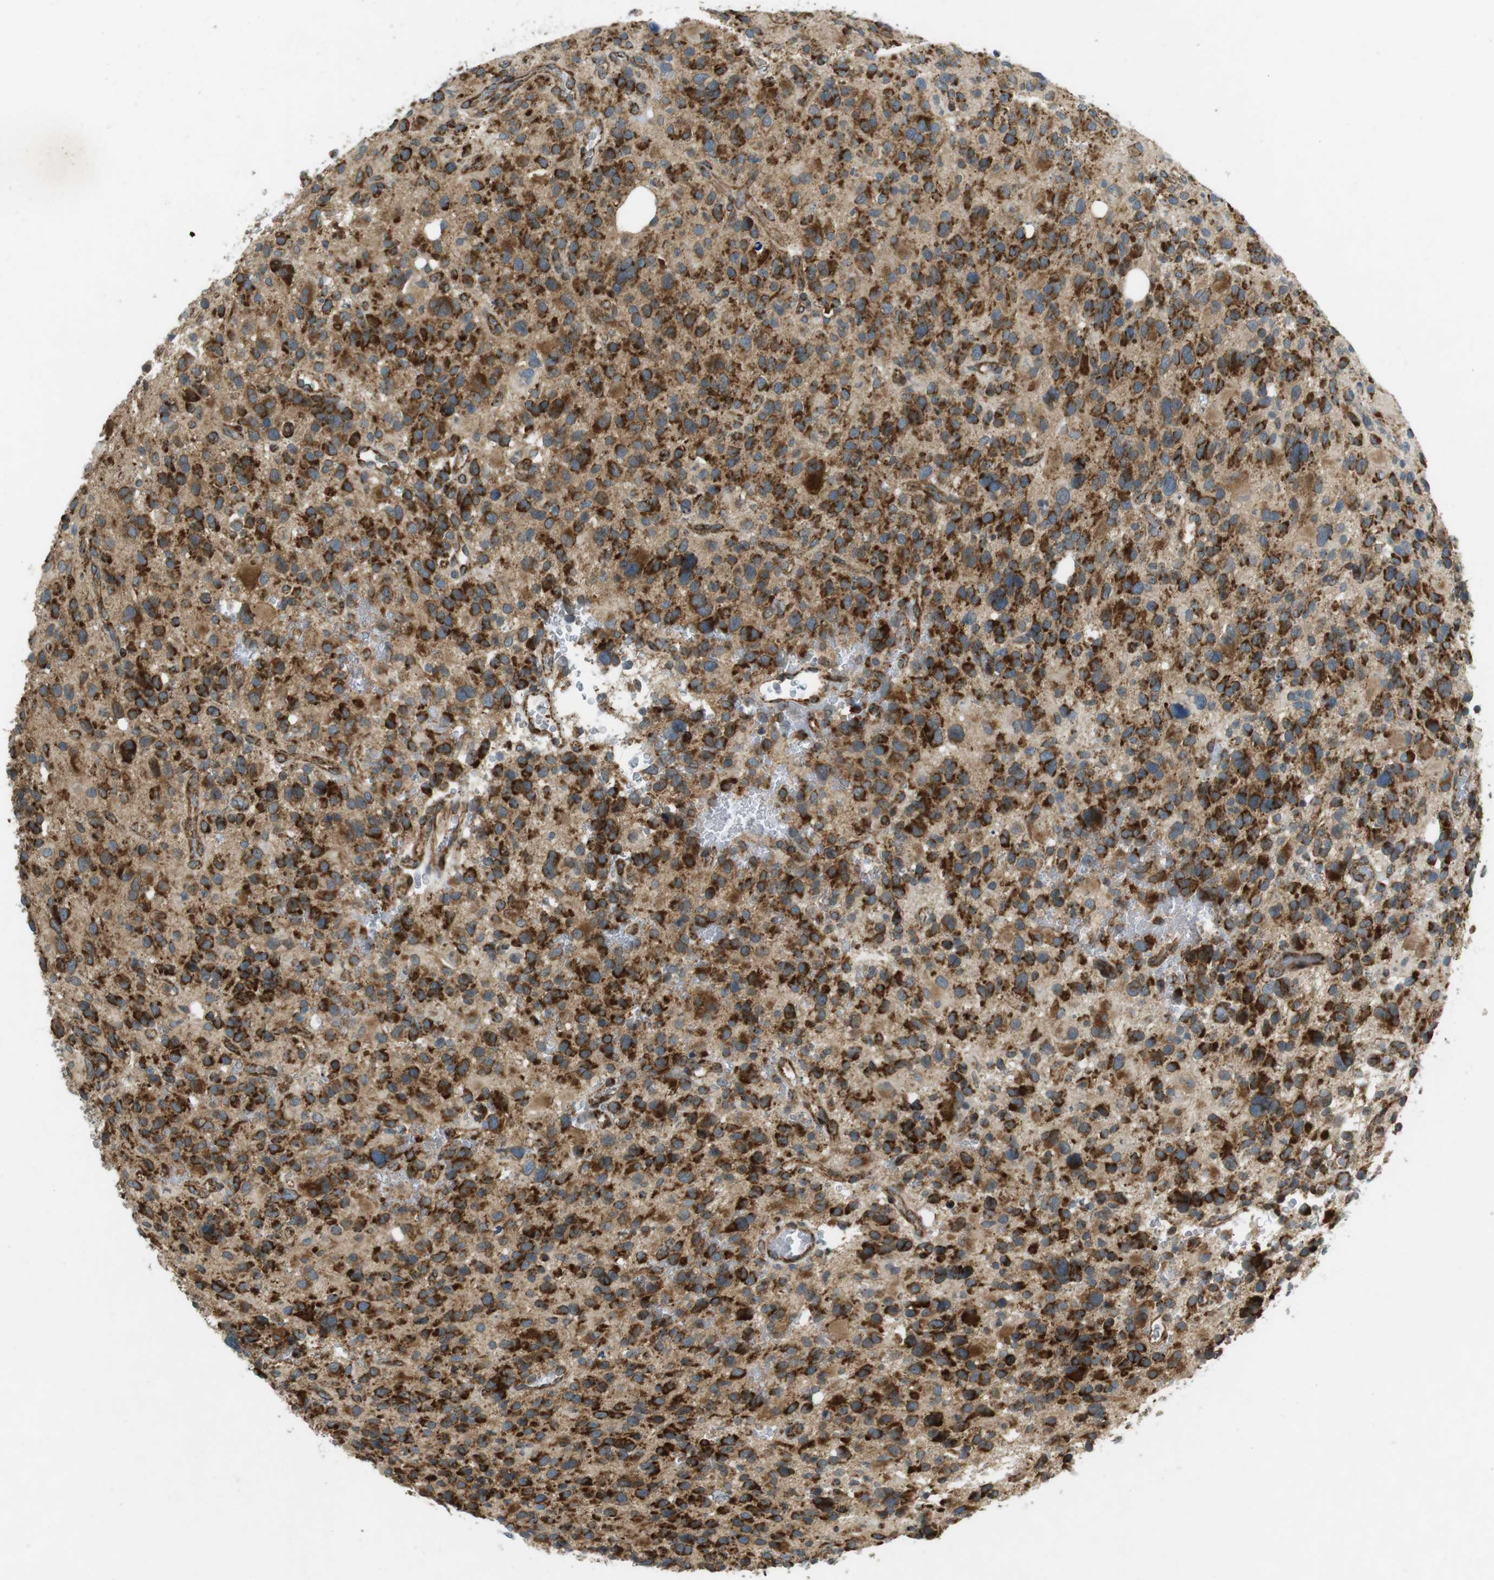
{"staining": {"intensity": "strong", "quantity": ">75%", "location": "cytoplasmic/membranous"}, "tissue": "glioma", "cell_type": "Tumor cells", "image_type": "cancer", "snomed": [{"axis": "morphology", "description": "Glioma, malignant, High grade"}, {"axis": "topography", "description": "Brain"}], "caption": "Protein expression analysis of human glioma reveals strong cytoplasmic/membranous expression in approximately >75% of tumor cells.", "gene": "SLC41A1", "patient": {"sex": "male", "age": 48}}